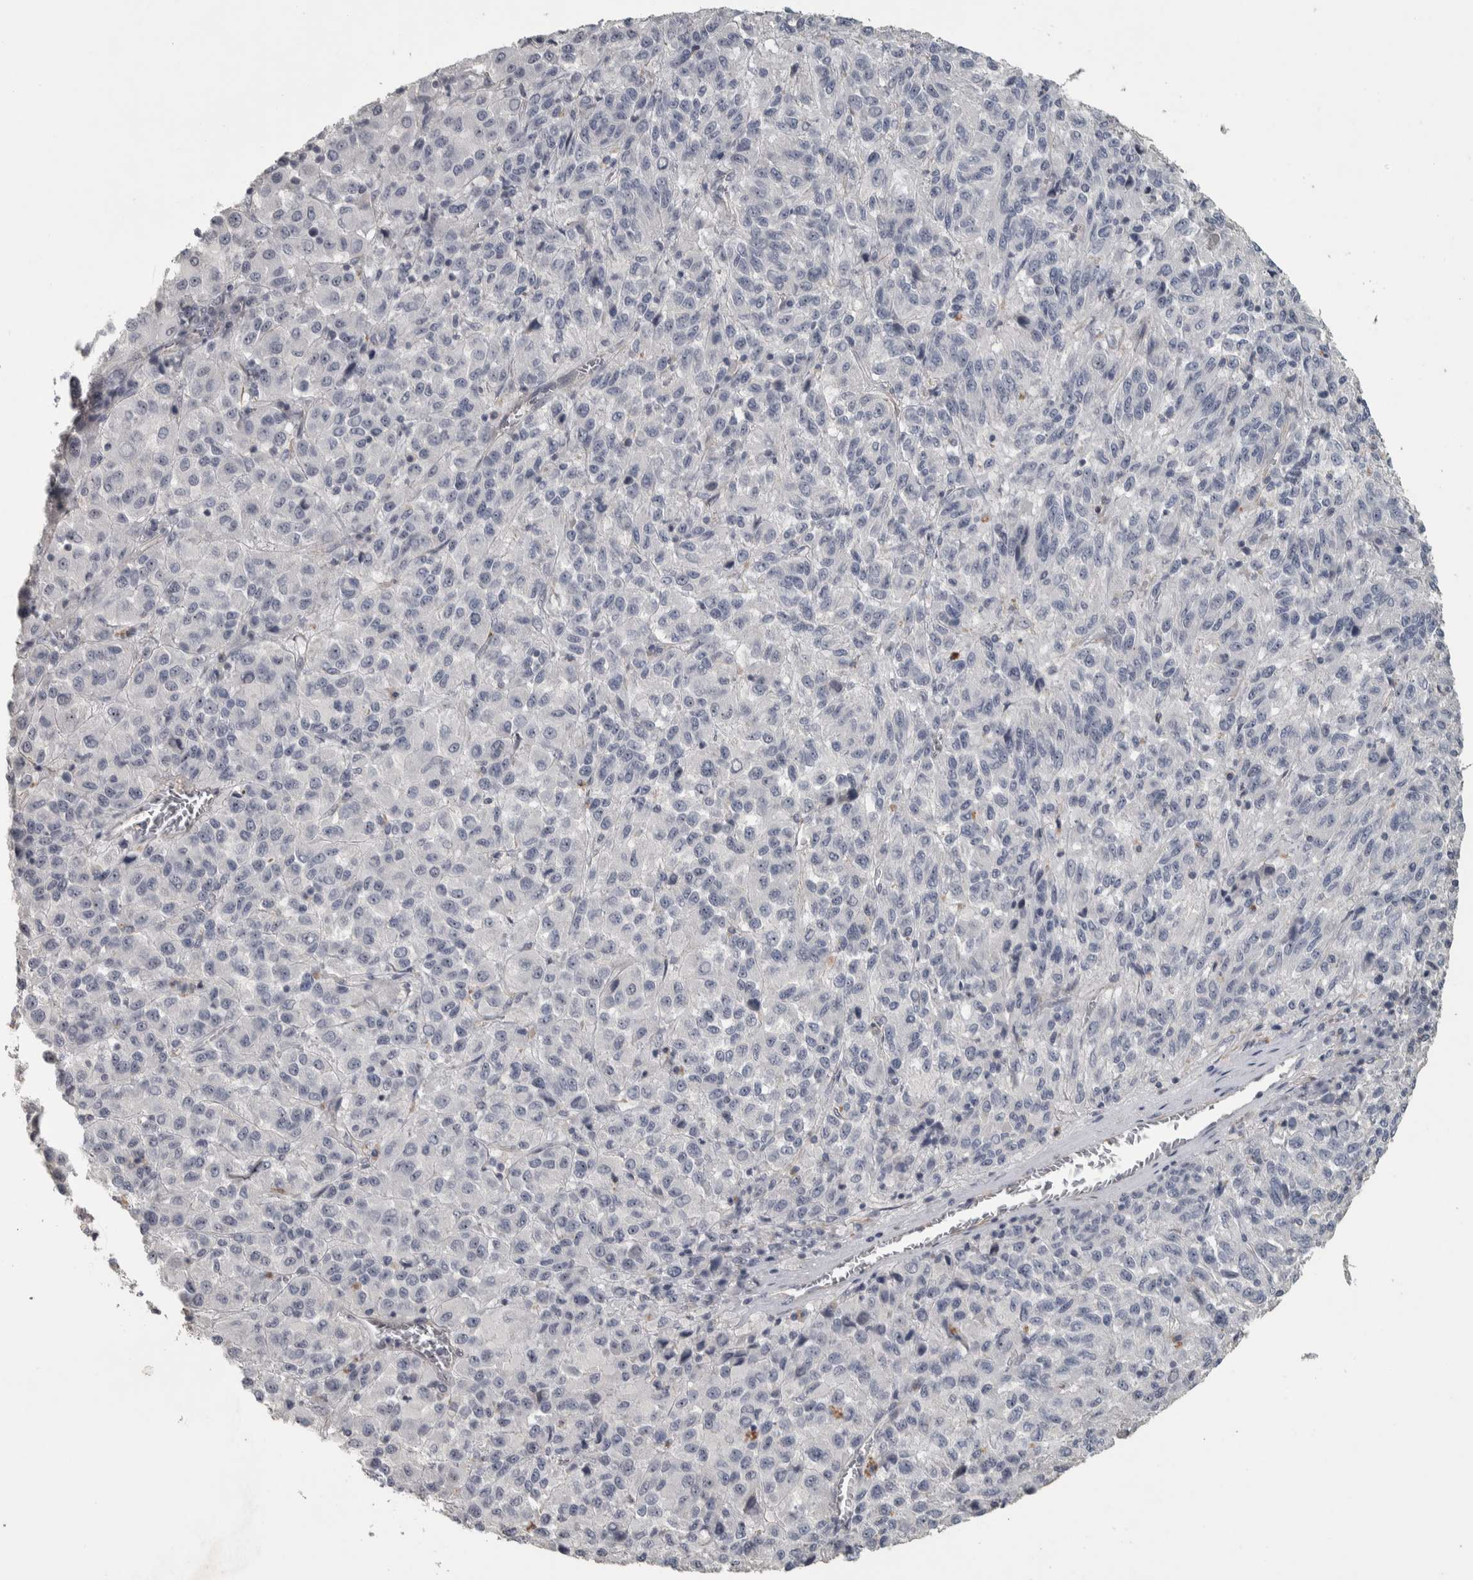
{"staining": {"intensity": "negative", "quantity": "none", "location": "none"}, "tissue": "skin cancer", "cell_type": "Tumor cells", "image_type": "cancer", "snomed": [{"axis": "morphology", "description": "Squamous cell carcinoma, NOS"}, {"axis": "topography", "description": "Skin"}], "caption": "Protein analysis of skin squamous cell carcinoma exhibits no significant staining in tumor cells. The staining is performed using DAB (3,3'-diaminobenzidine) brown chromogen with nuclei counter-stained in using hematoxylin.", "gene": "DCAF10", "patient": {"sex": "female", "age": 73}}